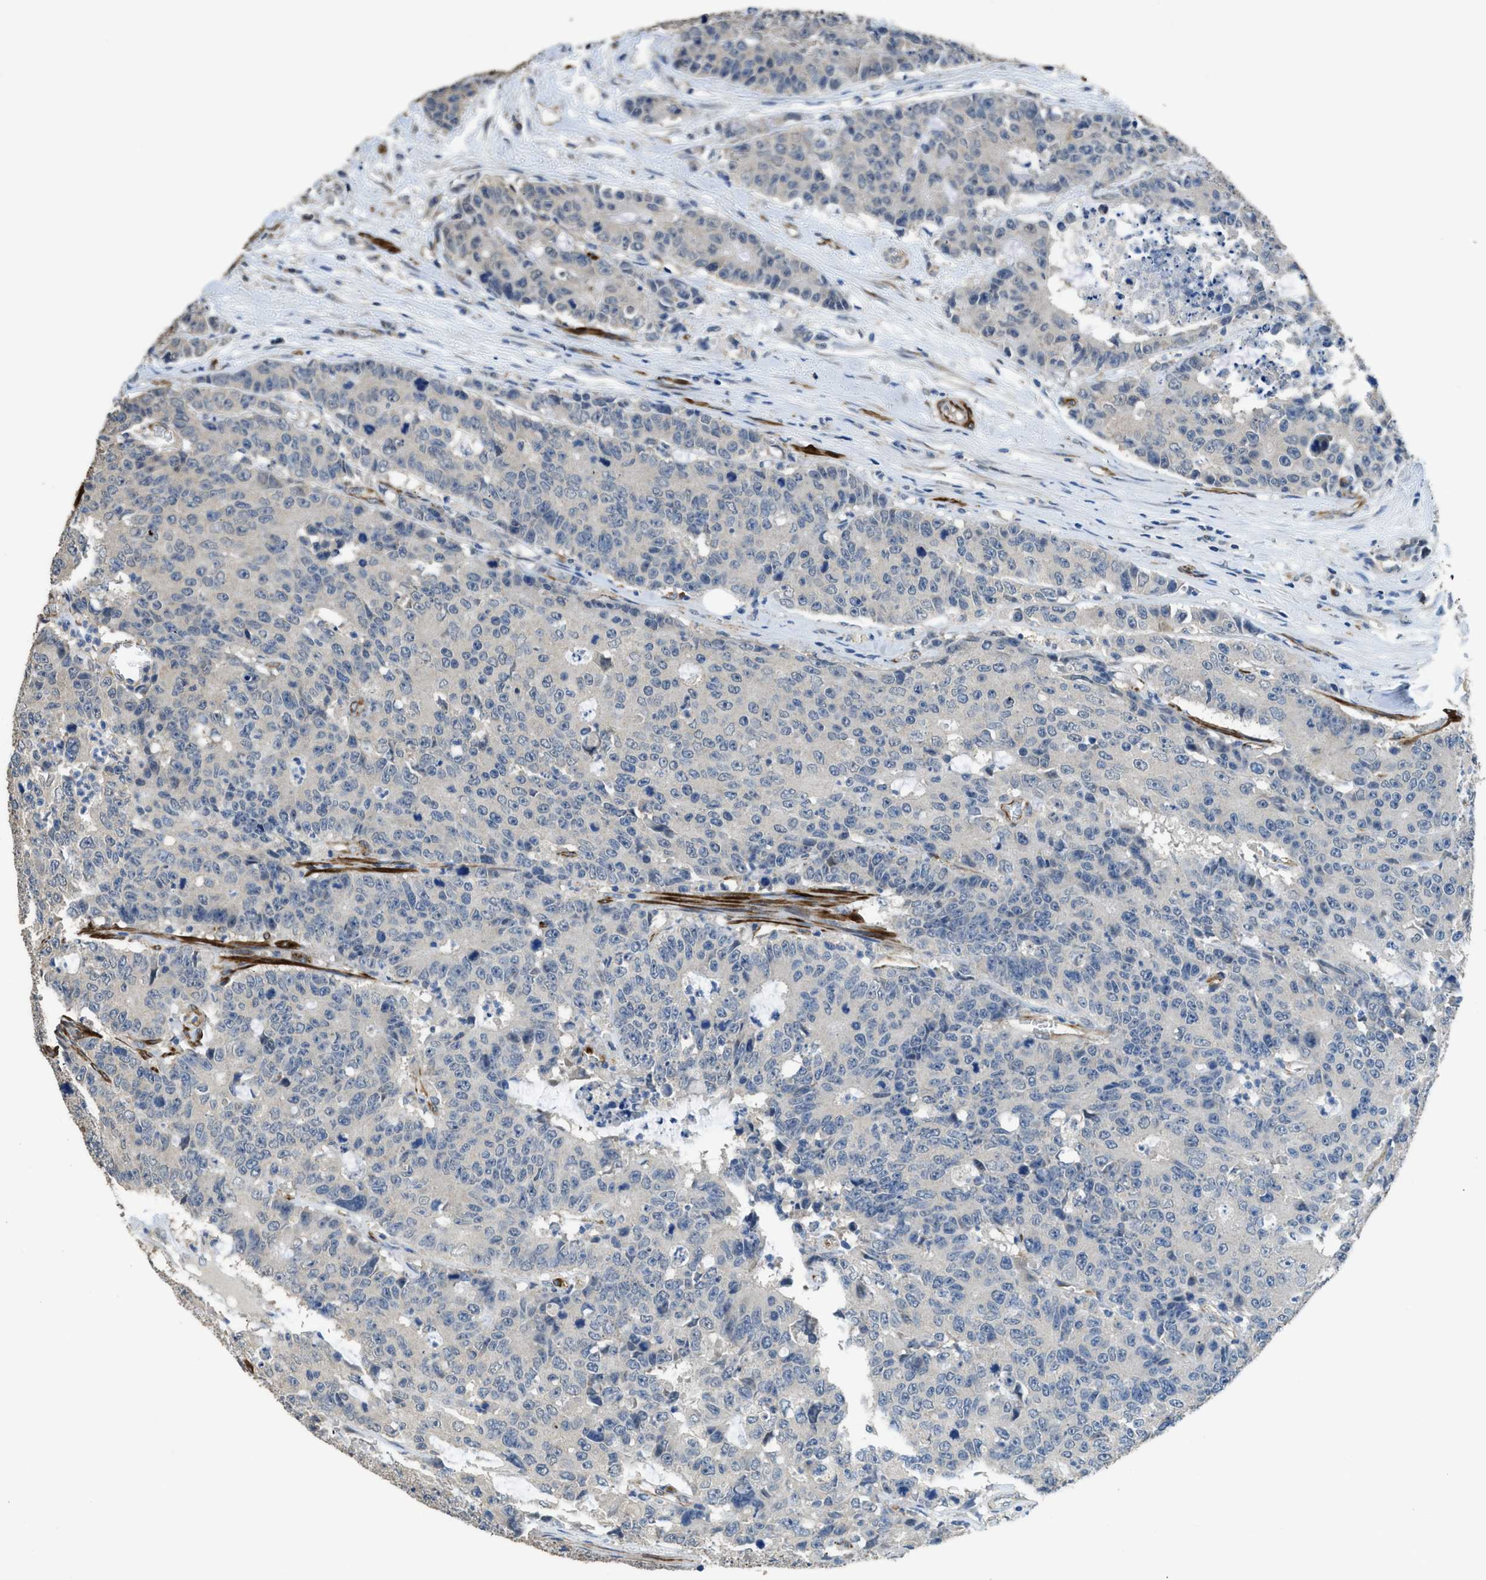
{"staining": {"intensity": "negative", "quantity": "none", "location": "none"}, "tissue": "colorectal cancer", "cell_type": "Tumor cells", "image_type": "cancer", "snomed": [{"axis": "morphology", "description": "Adenocarcinoma, NOS"}, {"axis": "topography", "description": "Colon"}], "caption": "Immunohistochemistry image of neoplastic tissue: colorectal cancer stained with DAB reveals no significant protein staining in tumor cells.", "gene": "SYNM", "patient": {"sex": "female", "age": 86}}